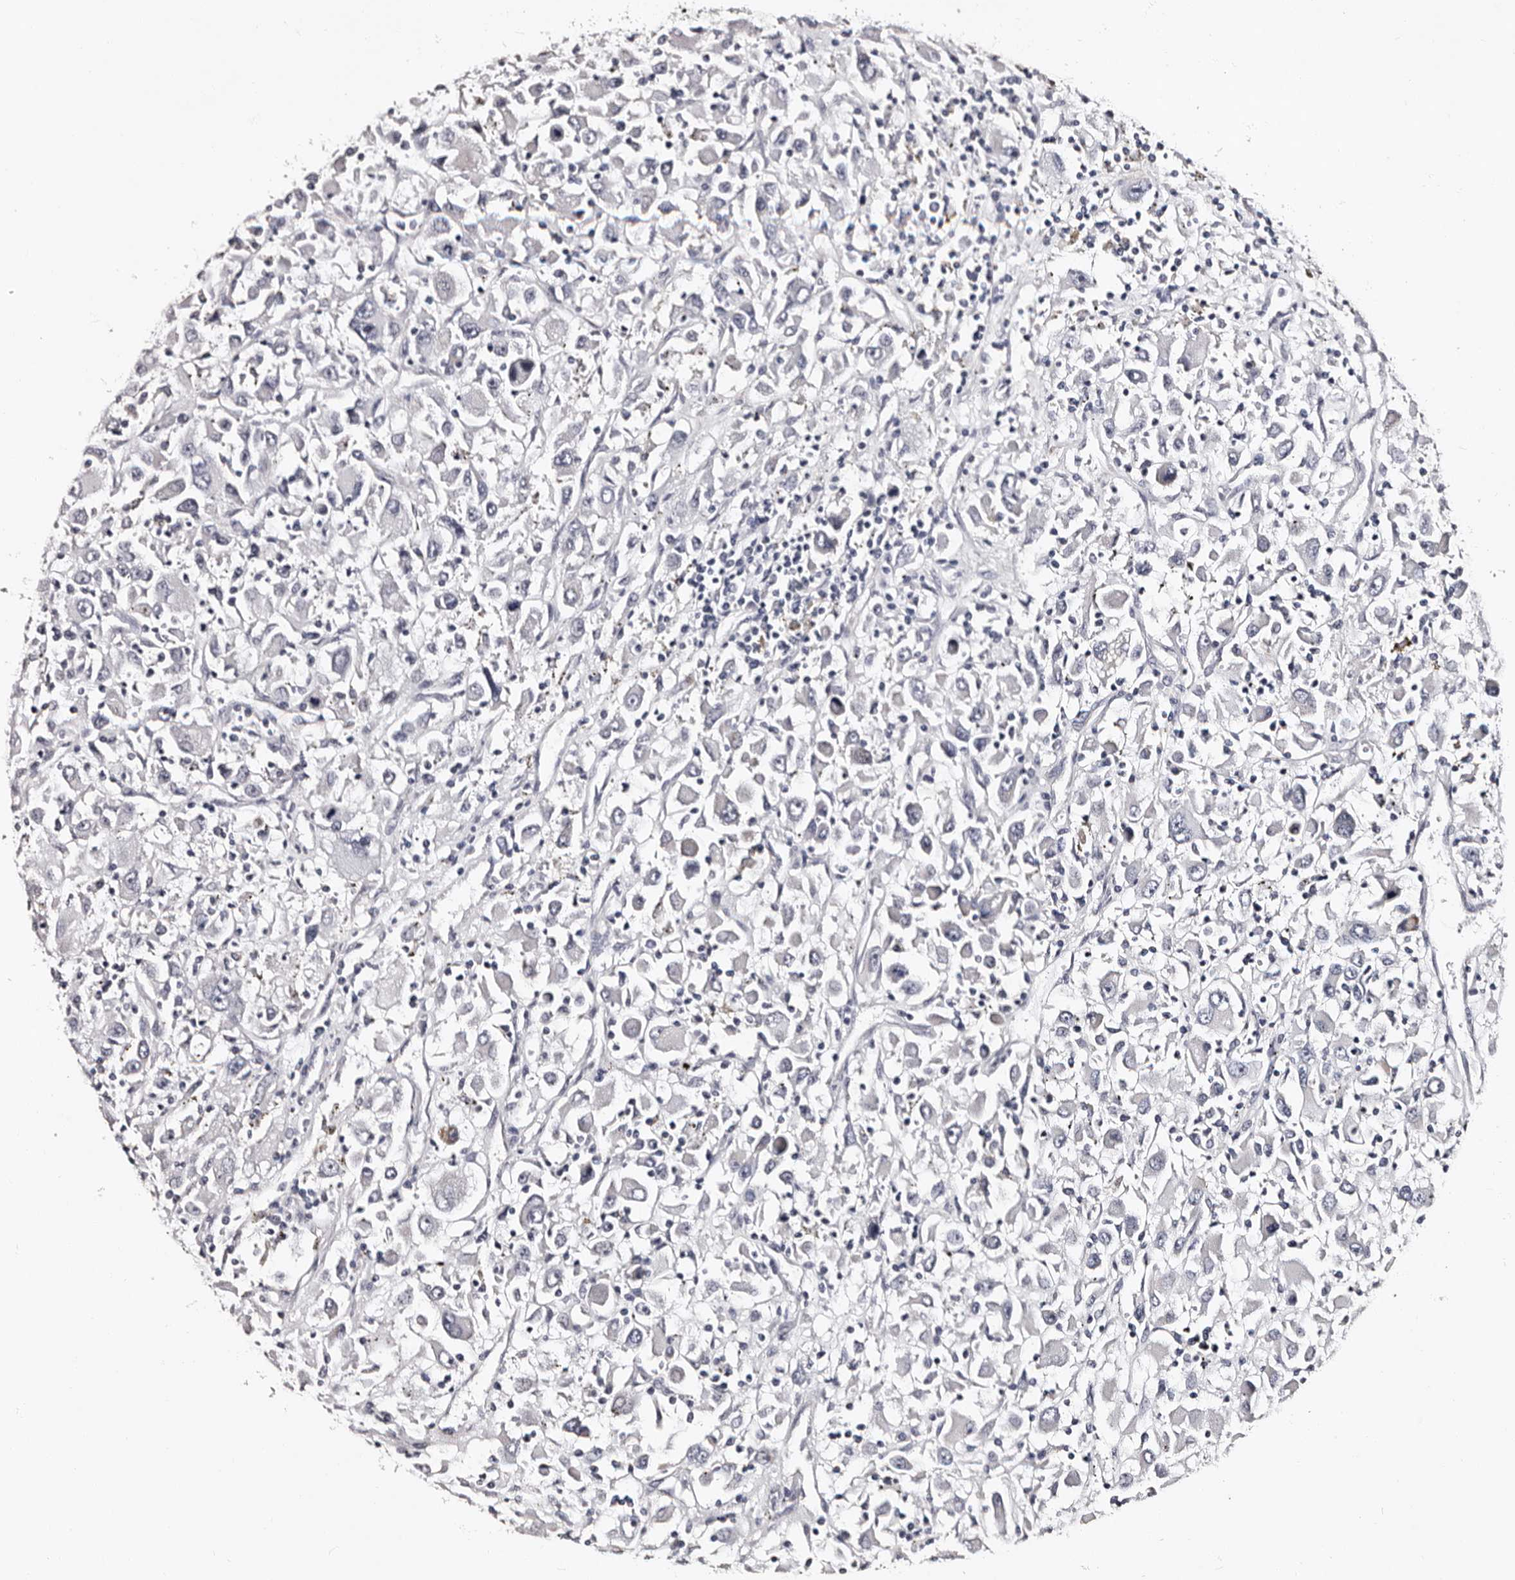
{"staining": {"intensity": "negative", "quantity": "none", "location": "none"}, "tissue": "renal cancer", "cell_type": "Tumor cells", "image_type": "cancer", "snomed": [{"axis": "morphology", "description": "Adenocarcinoma, NOS"}, {"axis": "topography", "description": "Kidney"}], "caption": "Tumor cells show no significant protein expression in renal cancer (adenocarcinoma).", "gene": "TAF4B", "patient": {"sex": "female", "age": 52}}